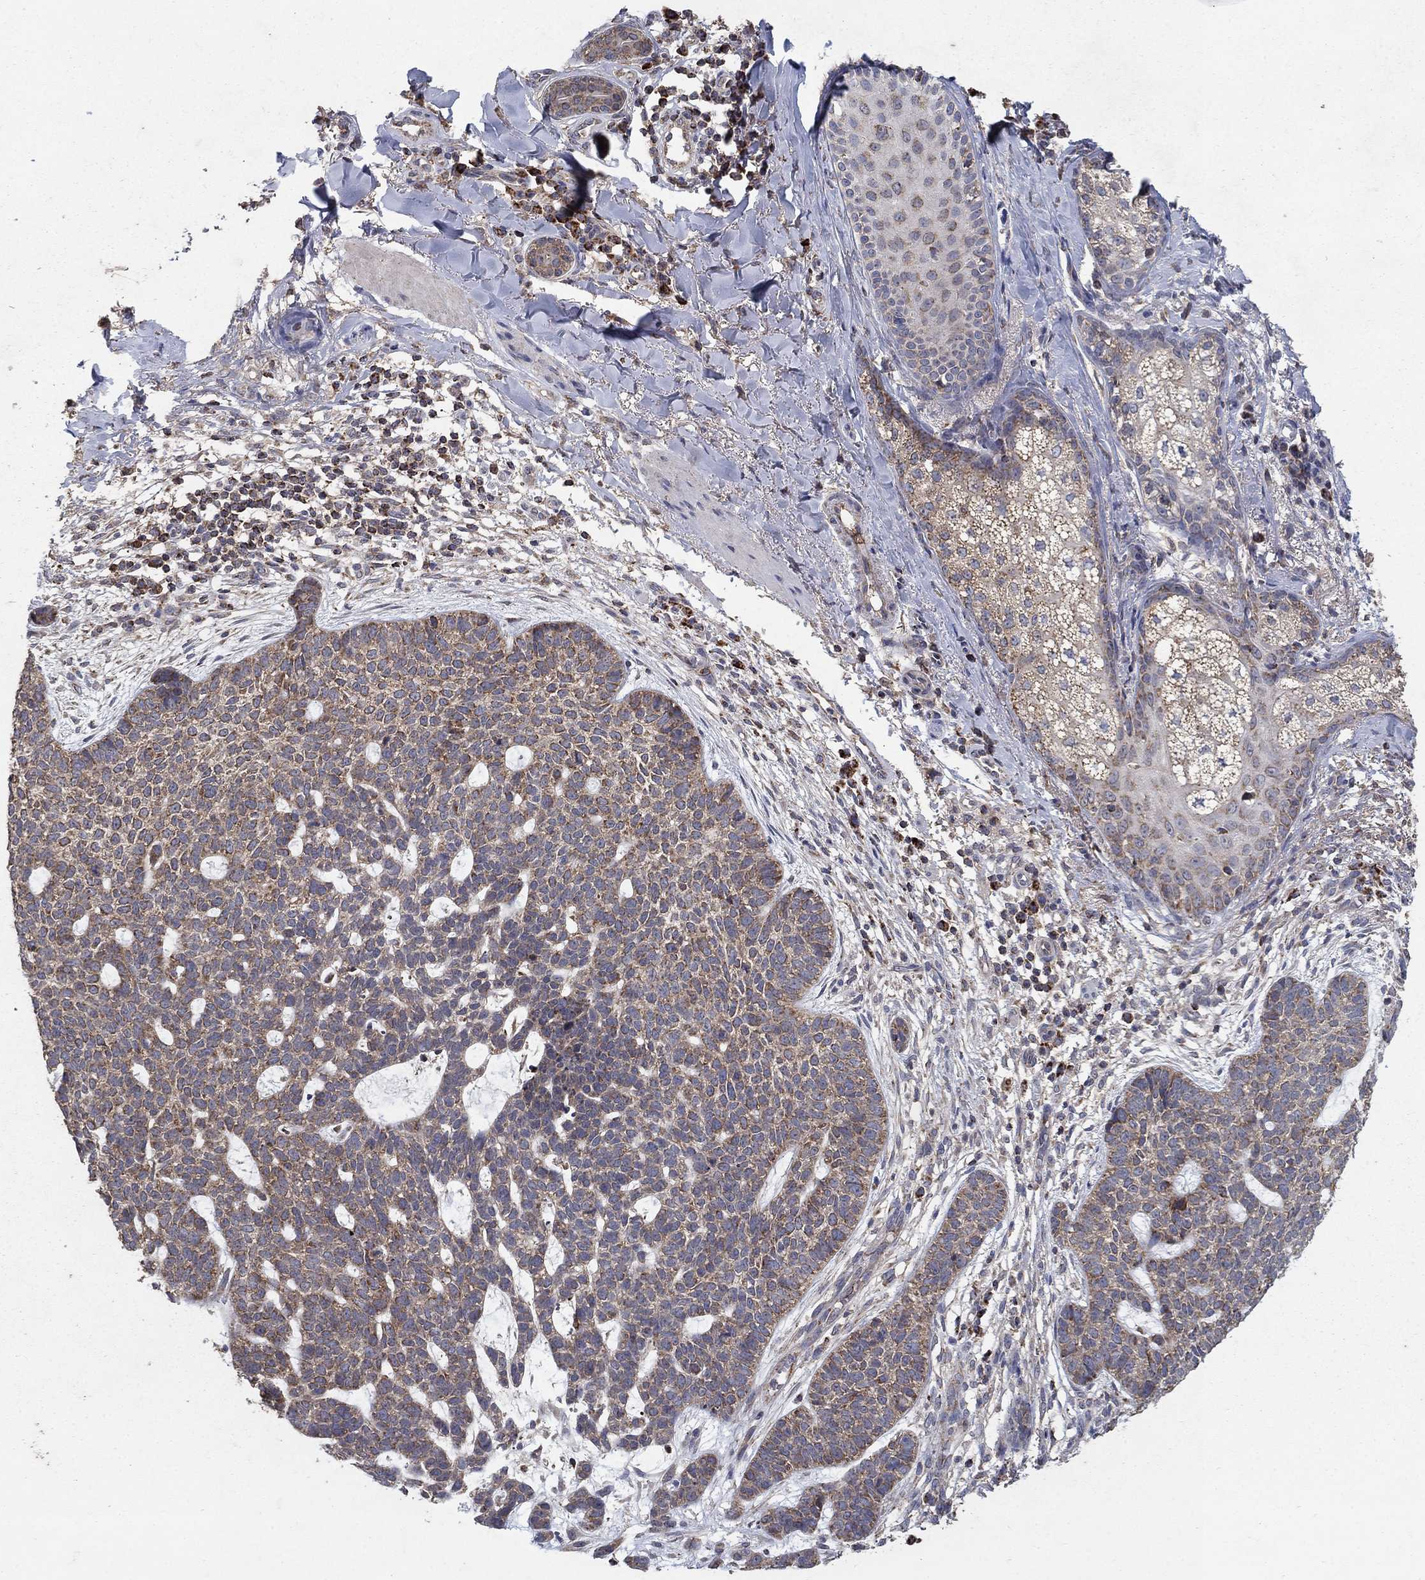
{"staining": {"intensity": "moderate", "quantity": "<25%", "location": "cytoplasmic/membranous"}, "tissue": "skin cancer", "cell_type": "Tumor cells", "image_type": "cancer", "snomed": [{"axis": "morphology", "description": "Squamous cell carcinoma, NOS"}, {"axis": "topography", "description": "Skin"}], "caption": "Immunohistochemistry (IHC) of human skin squamous cell carcinoma displays low levels of moderate cytoplasmic/membranous expression in about <25% of tumor cells. The staining was performed using DAB to visualize the protein expression in brown, while the nuclei were stained in blue with hematoxylin (Magnification: 20x).", "gene": "GPSM1", "patient": {"sex": "male", "age": 88}}